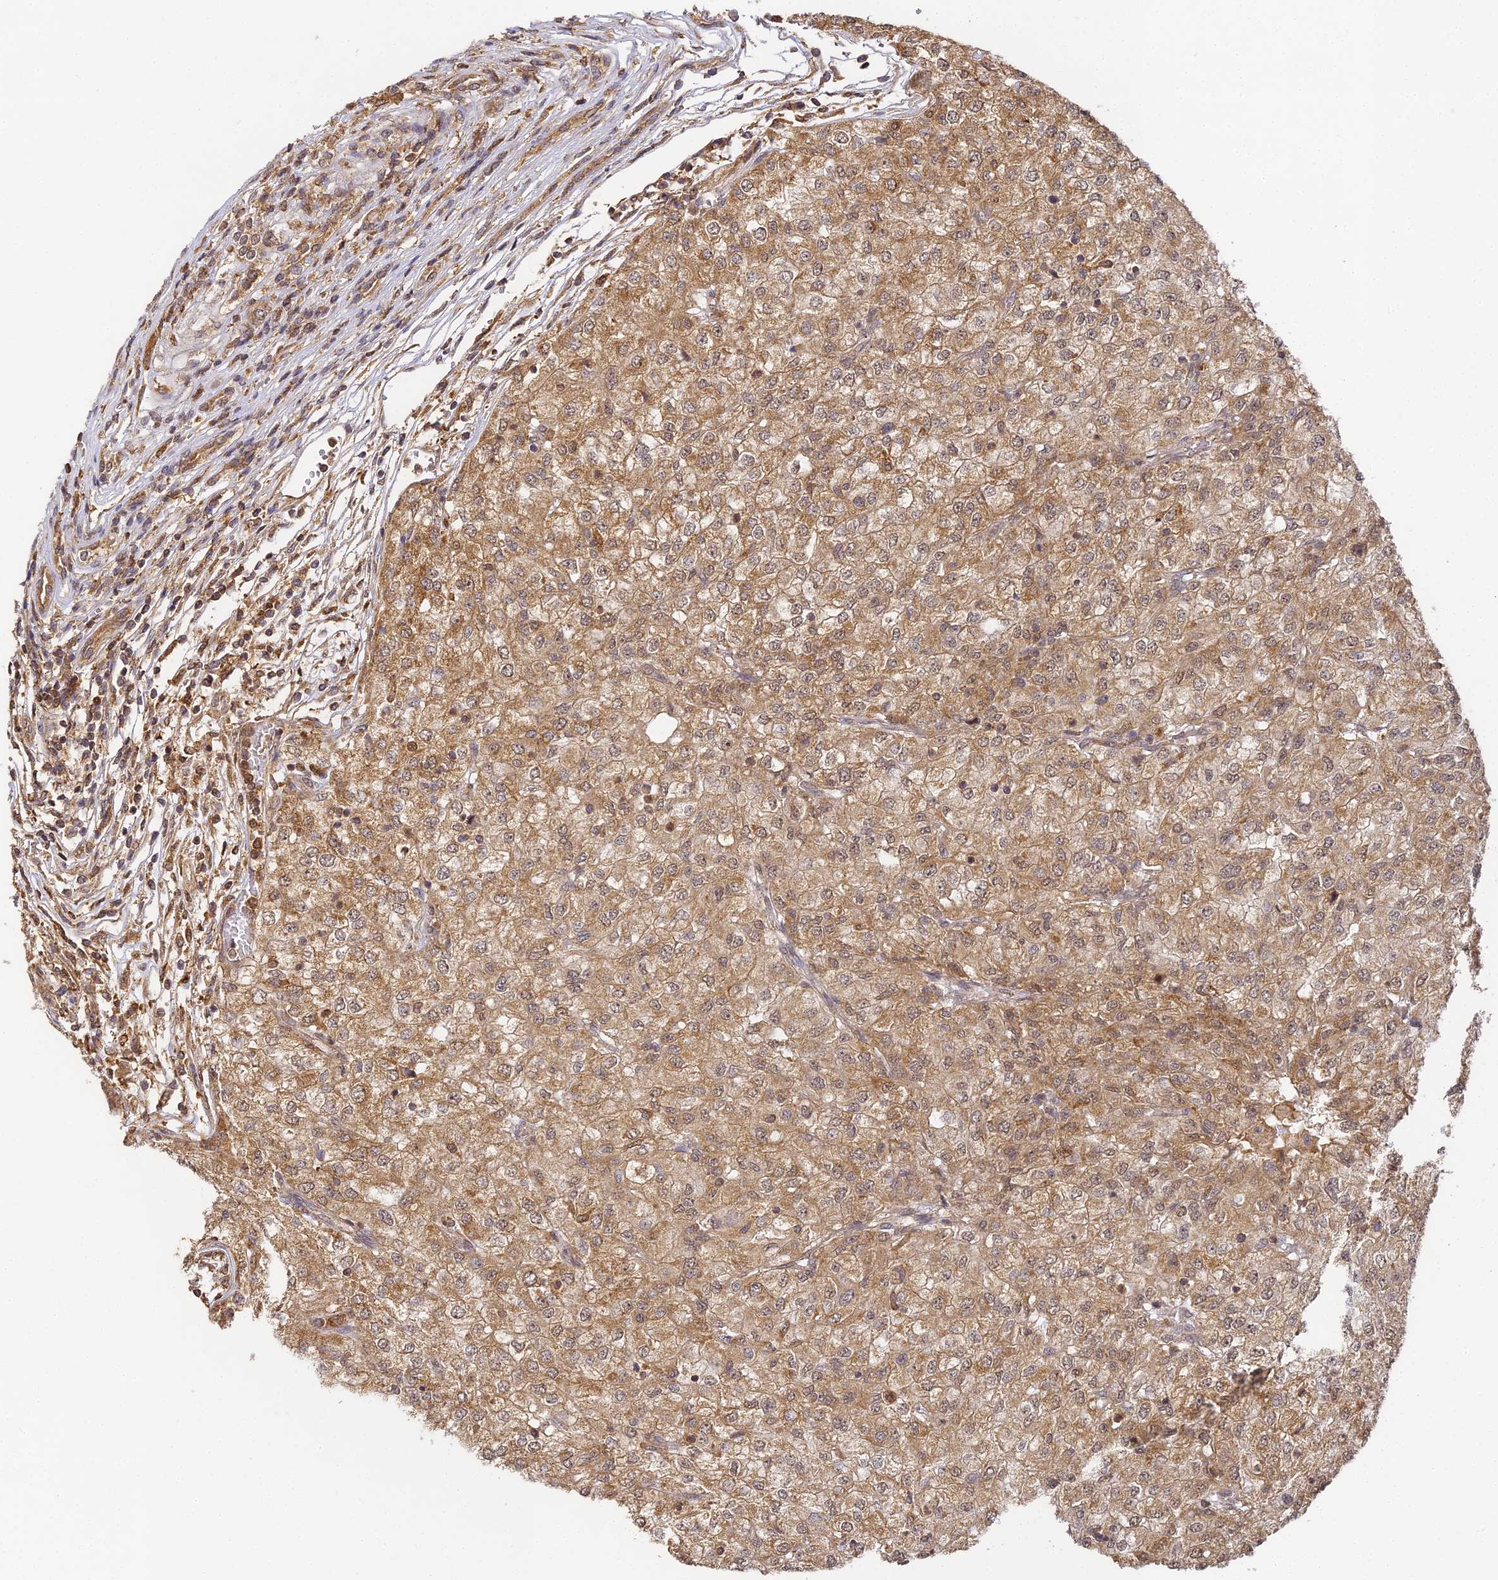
{"staining": {"intensity": "moderate", "quantity": ">75%", "location": "cytoplasmic/membranous"}, "tissue": "renal cancer", "cell_type": "Tumor cells", "image_type": "cancer", "snomed": [{"axis": "morphology", "description": "Adenocarcinoma, NOS"}, {"axis": "topography", "description": "Kidney"}], "caption": "This image shows adenocarcinoma (renal) stained with immunohistochemistry to label a protein in brown. The cytoplasmic/membranous of tumor cells show moderate positivity for the protein. Nuclei are counter-stained blue.", "gene": "ZNF443", "patient": {"sex": "female", "age": 54}}